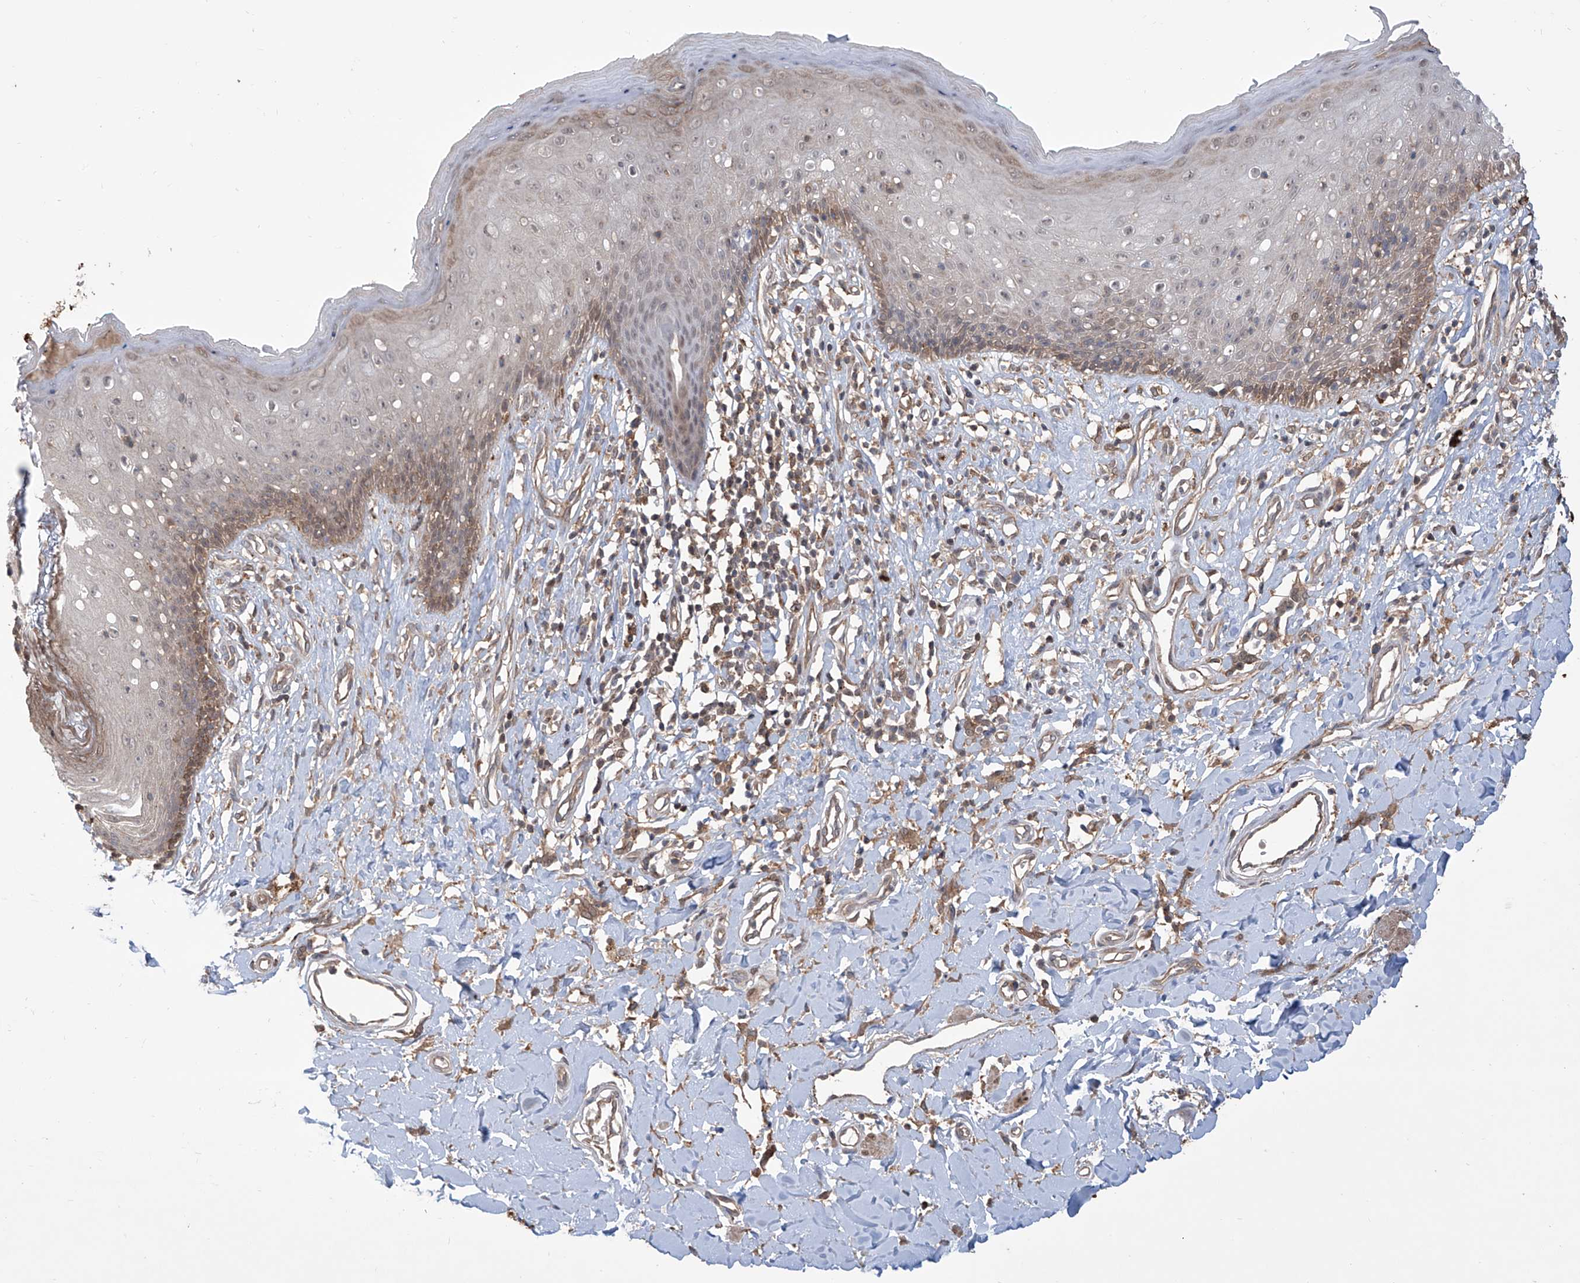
{"staining": {"intensity": "moderate", "quantity": "<25%", "location": "cytoplasmic/membranous"}, "tissue": "skin", "cell_type": "Epidermal cells", "image_type": "normal", "snomed": [{"axis": "morphology", "description": "Normal tissue, NOS"}, {"axis": "morphology", "description": "Squamous cell carcinoma, NOS"}, {"axis": "topography", "description": "Vulva"}], "caption": "High-magnification brightfield microscopy of normal skin stained with DAB (brown) and counterstained with hematoxylin (blue). epidermal cells exhibit moderate cytoplasmic/membranous positivity is present in about<25% of cells. Using DAB (brown) and hematoxylin (blue) stains, captured at high magnification using brightfield microscopy.", "gene": "HOXC8", "patient": {"sex": "female", "age": 85}}